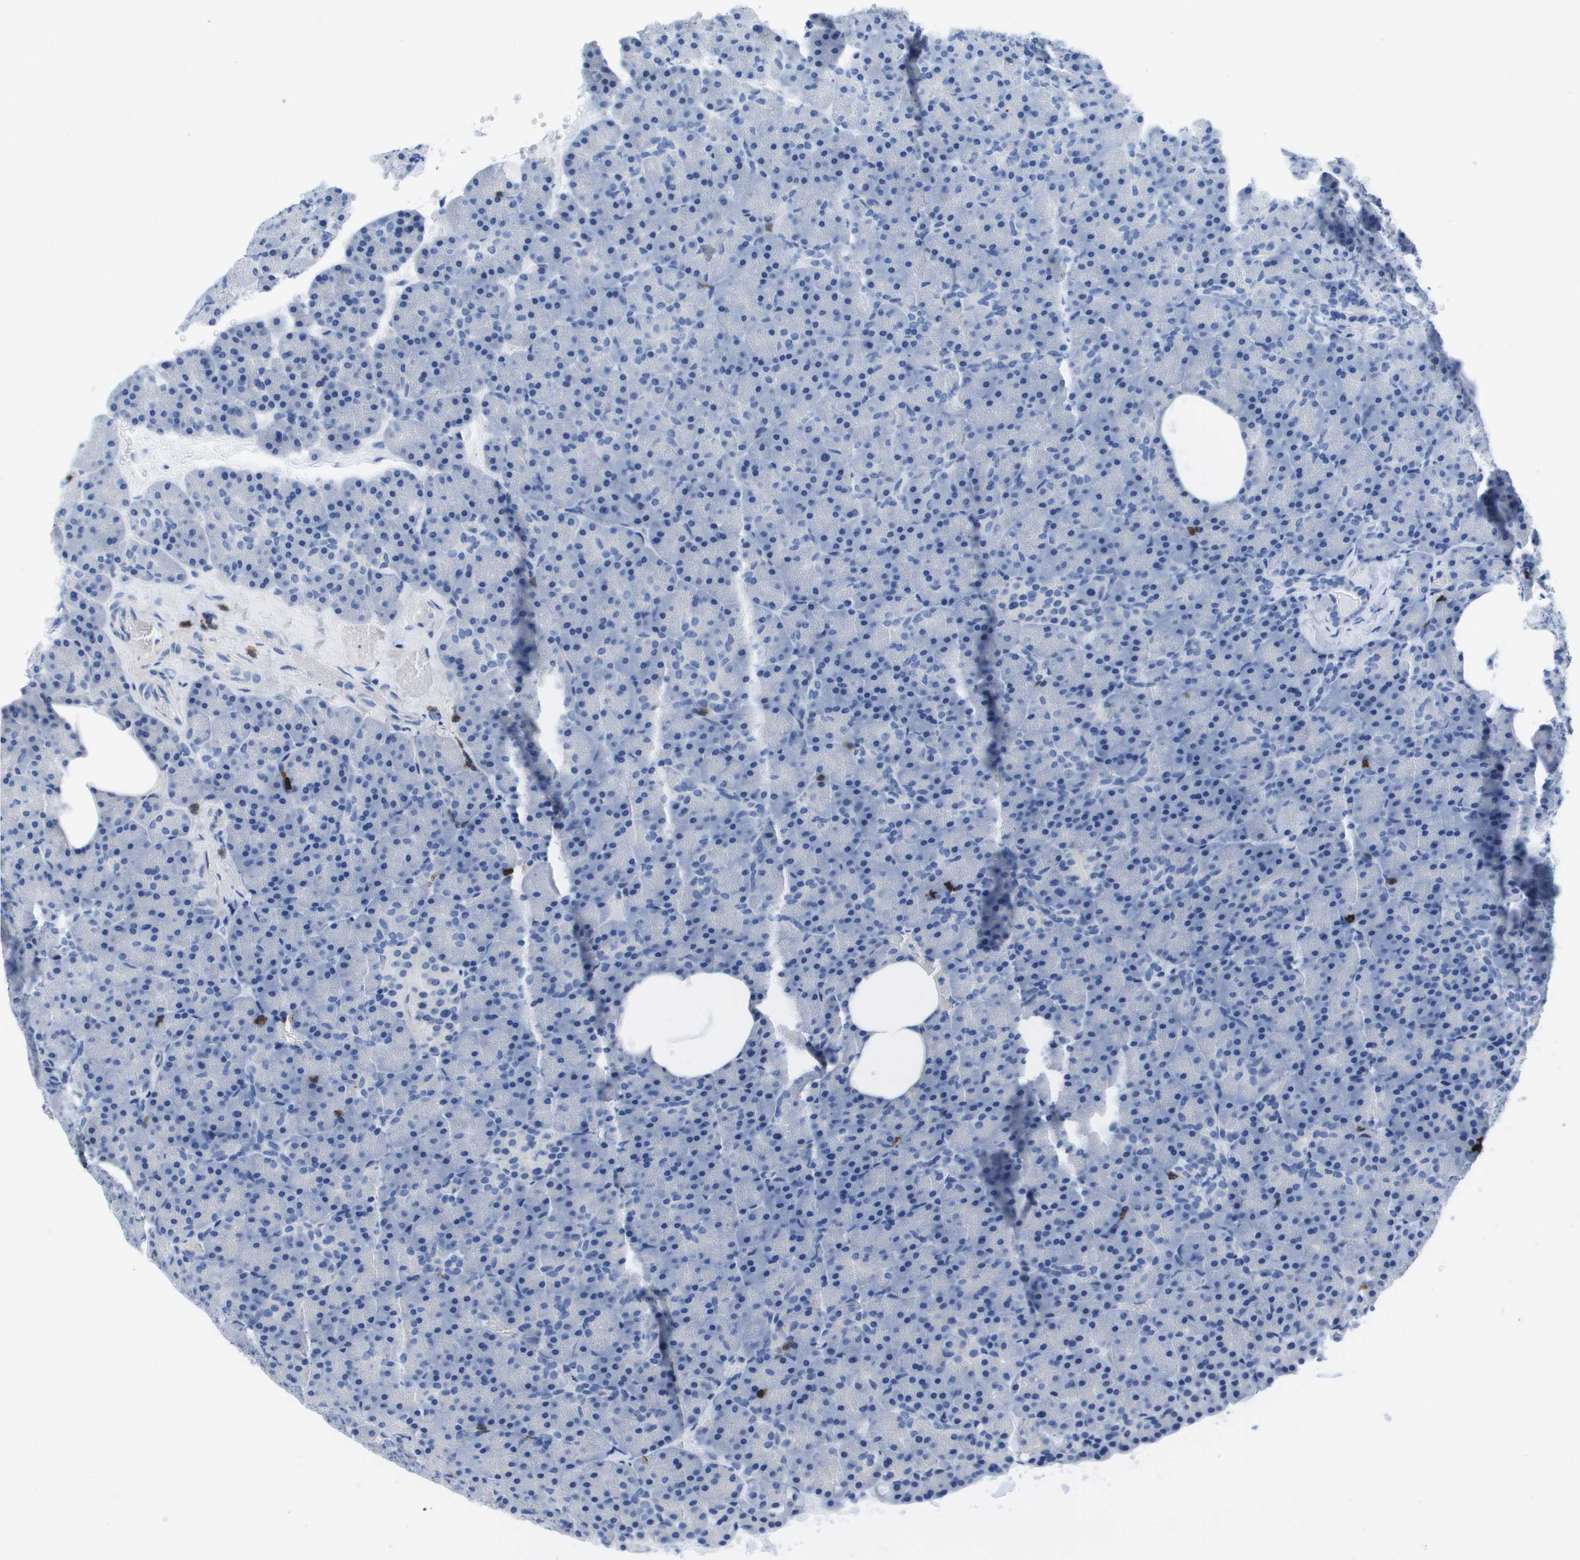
{"staining": {"intensity": "negative", "quantity": "none", "location": "none"}, "tissue": "pancreas", "cell_type": "Exocrine glandular cells", "image_type": "normal", "snomed": [{"axis": "morphology", "description": "Normal tissue, NOS"}, {"axis": "topography", "description": "Pancreas"}], "caption": "Exocrine glandular cells show no significant staining in benign pancreas. Nuclei are stained in blue.", "gene": "MS4A1", "patient": {"sex": "female", "age": 35}}